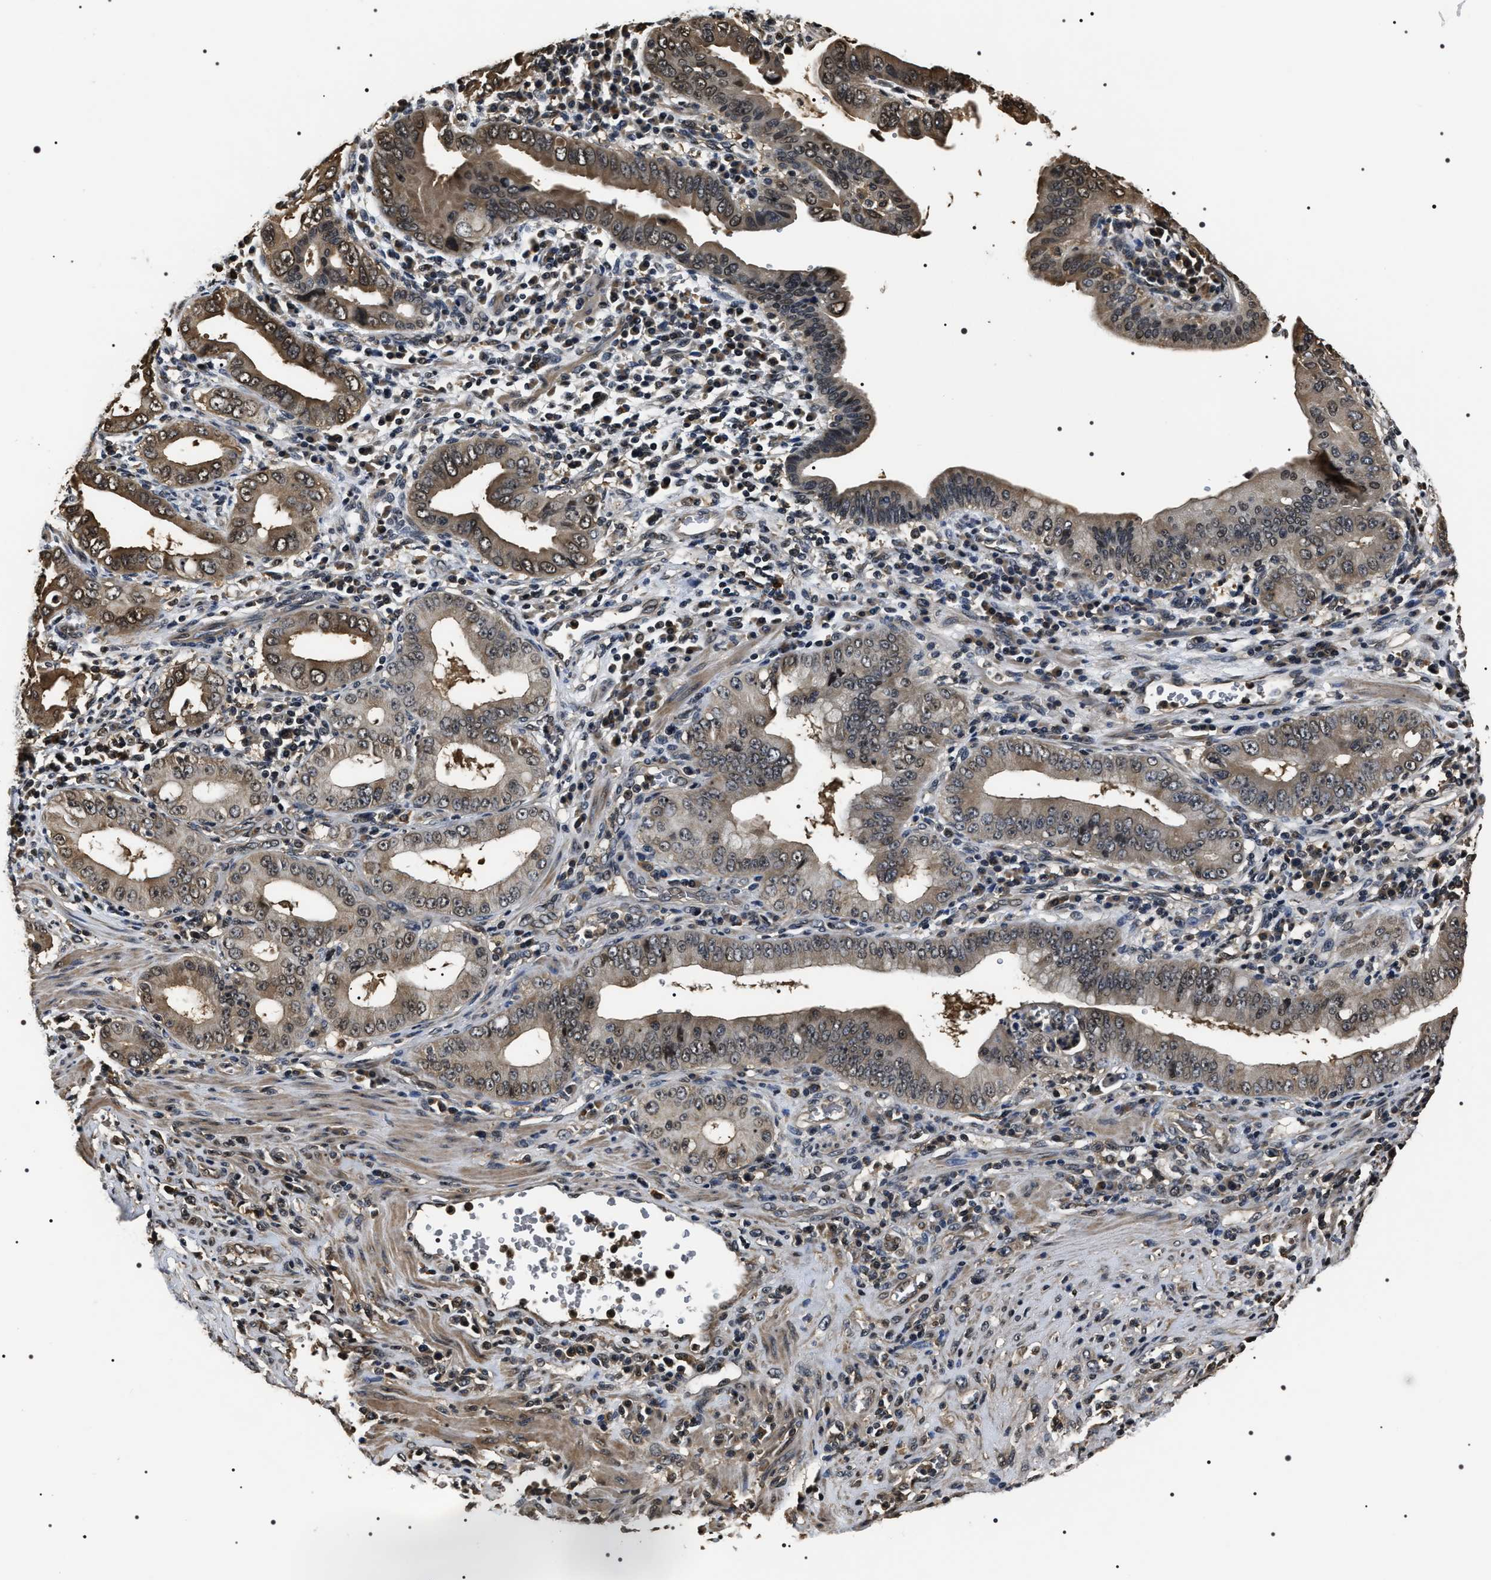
{"staining": {"intensity": "moderate", "quantity": "25%-75%", "location": "cytoplasmic/membranous"}, "tissue": "pancreatic cancer", "cell_type": "Tumor cells", "image_type": "cancer", "snomed": [{"axis": "morphology", "description": "Normal tissue, NOS"}, {"axis": "topography", "description": "Lymph node"}], "caption": "IHC staining of pancreatic cancer, which displays medium levels of moderate cytoplasmic/membranous expression in approximately 25%-75% of tumor cells indicating moderate cytoplasmic/membranous protein expression. The staining was performed using DAB (3,3'-diaminobenzidine) (brown) for protein detection and nuclei were counterstained in hematoxylin (blue).", "gene": "ARHGAP22", "patient": {"sex": "male", "age": 50}}